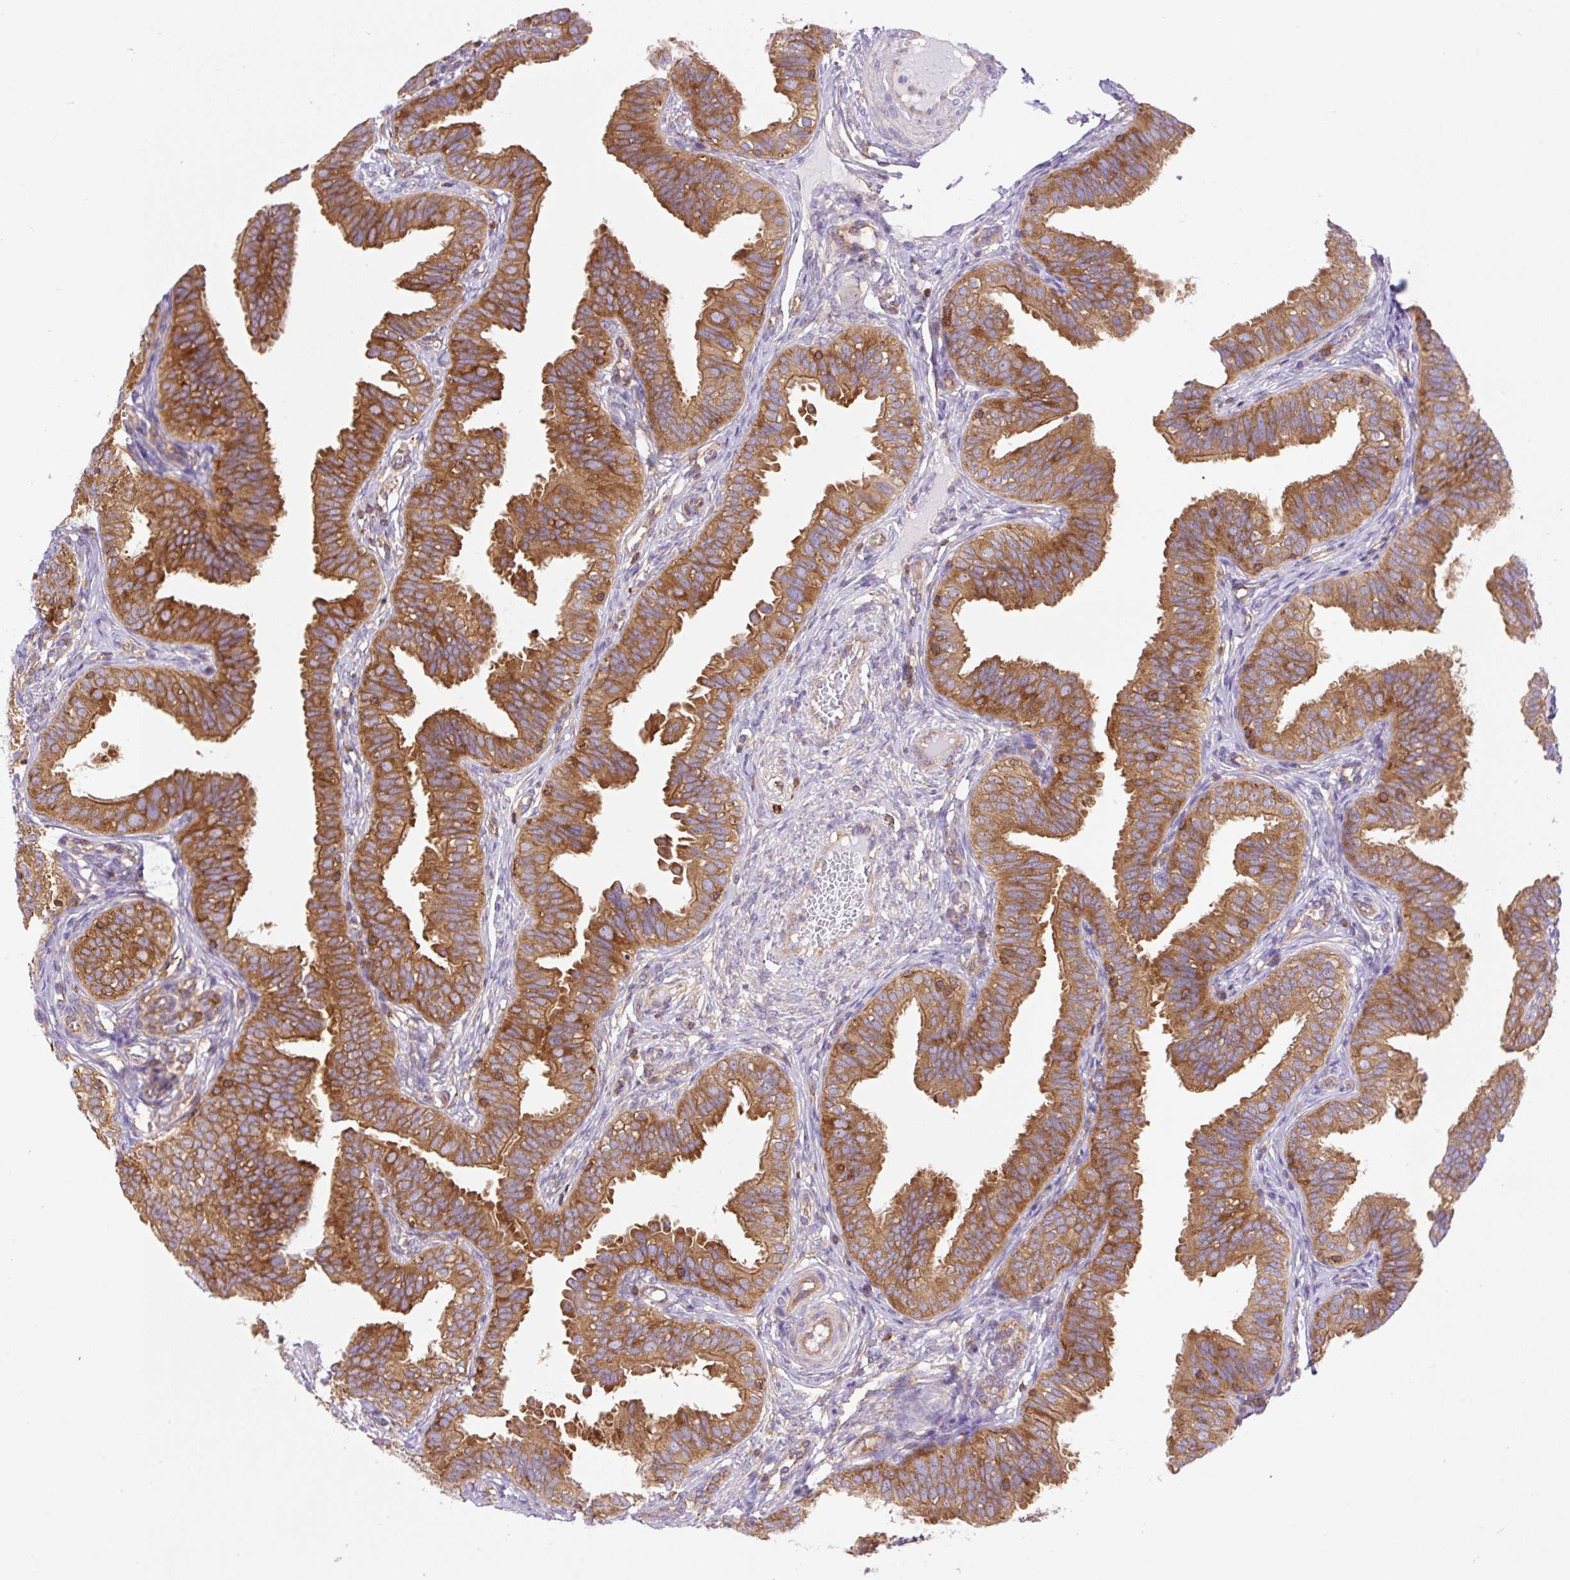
{"staining": {"intensity": "strong", "quantity": ">75%", "location": "cytoplasmic/membranous"}, "tissue": "fallopian tube", "cell_type": "Glandular cells", "image_type": "normal", "snomed": [{"axis": "morphology", "description": "Normal tissue, NOS"}, {"axis": "topography", "description": "Fallopian tube"}], "caption": "High-magnification brightfield microscopy of unremarkable fallopian tube stained with DAB (brown) and counterstained with hematoxylin (blue). glandular cells exhibit strong cytoplasmic/membranous expression is seen in approximately>75% of cells.", "gene": "DNM2", "patient": {"sex": "female", "age": 35}}